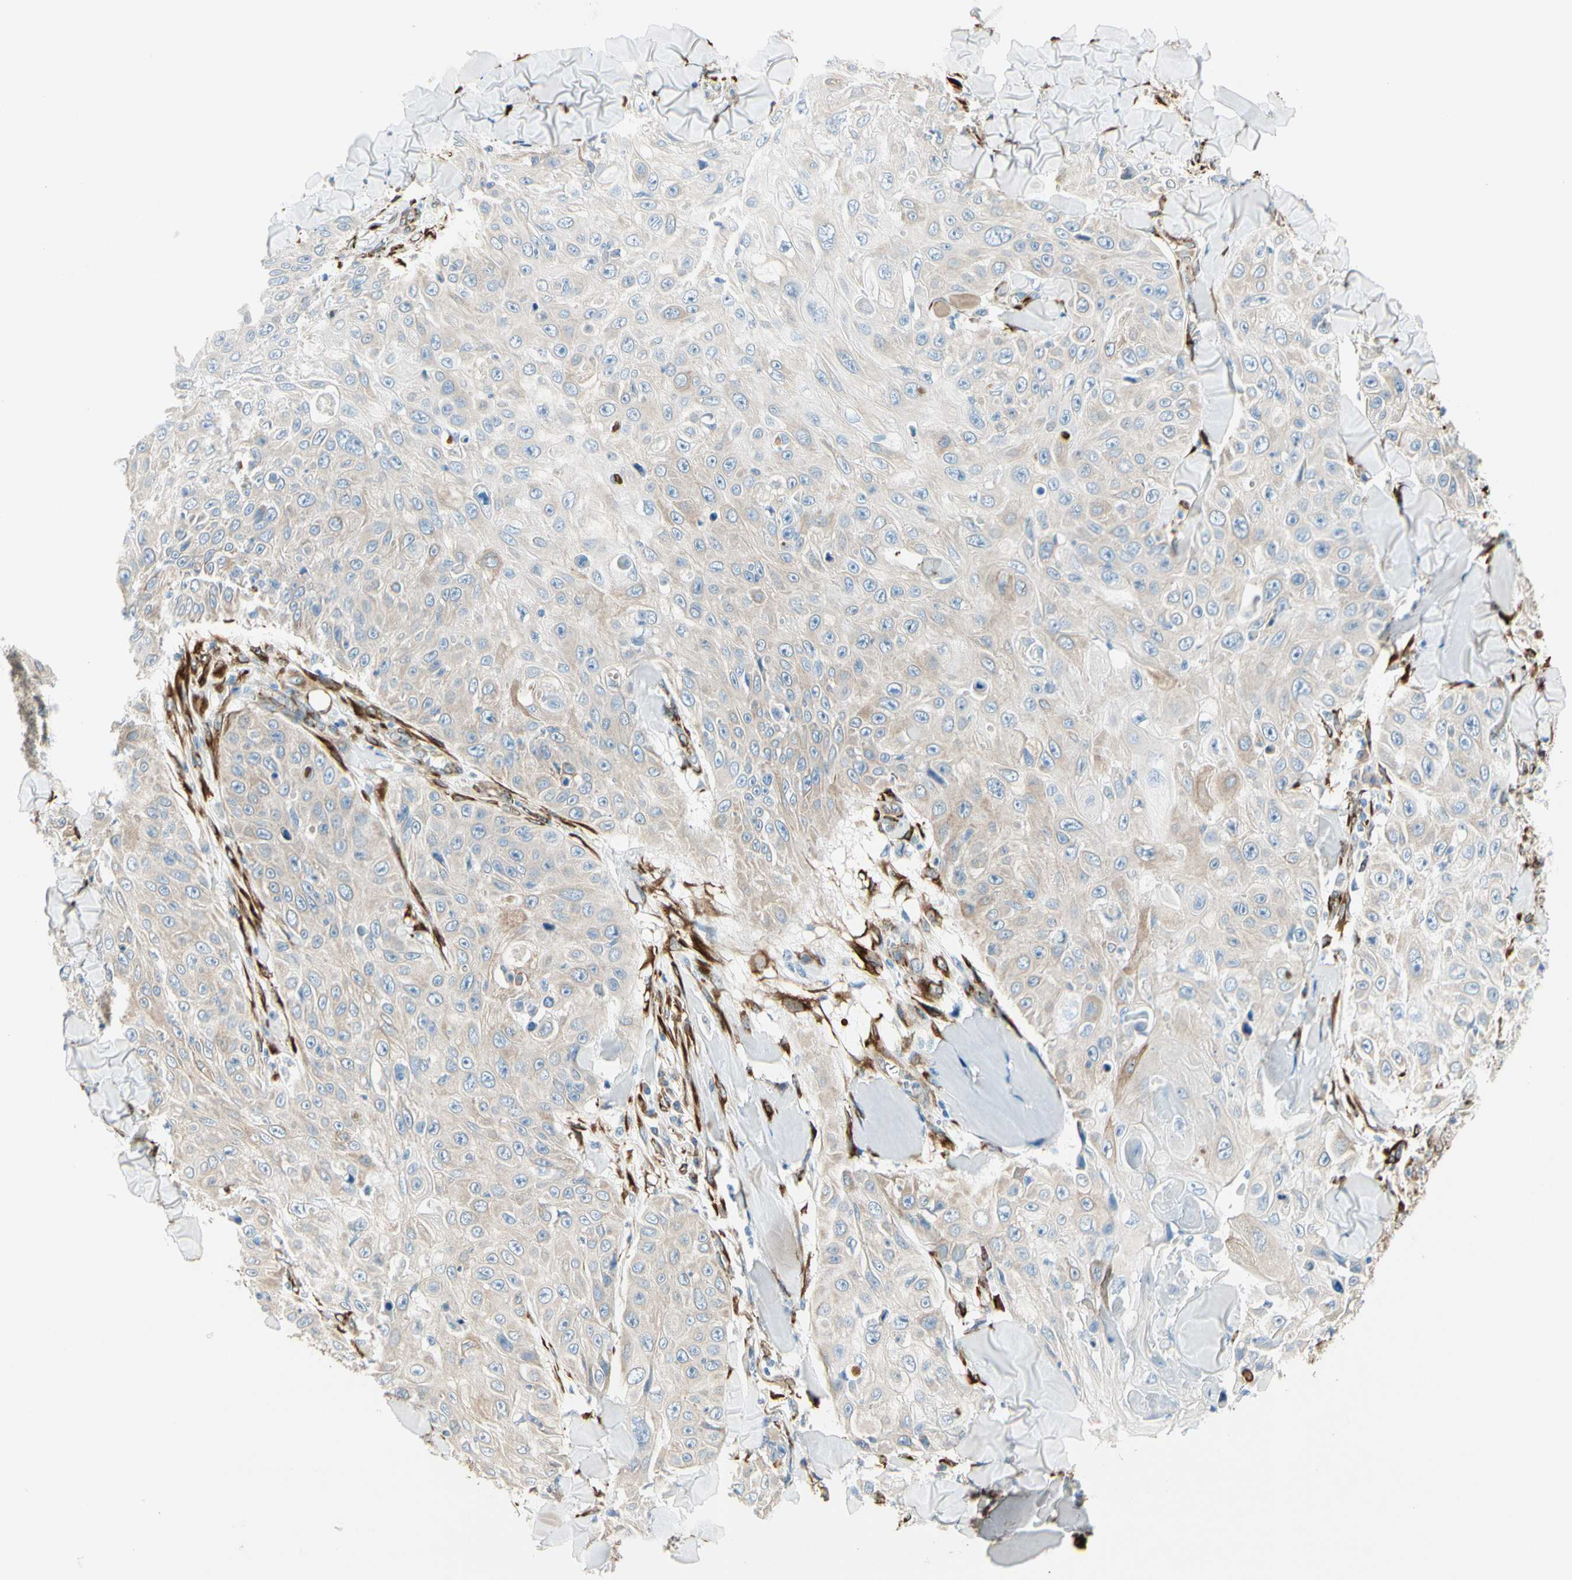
{"staining": {"intensity": "weak", "quantity": "25%-75%", "location": "cytoplasmic/membranous"}, "tissue": "skin cancer", "cell_type": "Tumor cells", "image_type": "cancer", "snomed": [{"axis": "morphology", "description": "Squamous cell carcinoma, NOS"}, {"axis": "topography", "description": "Skin"}], "caption": "About 25%-75% of tumor cells in human squamous cell carcinoma (skin) exhibit weak cytoplasmic/membranous protein expression as visualized by brown immunohistochemical staining.", "gene": "FKBP7", "patient": {"sex": "male", "age": 86}}